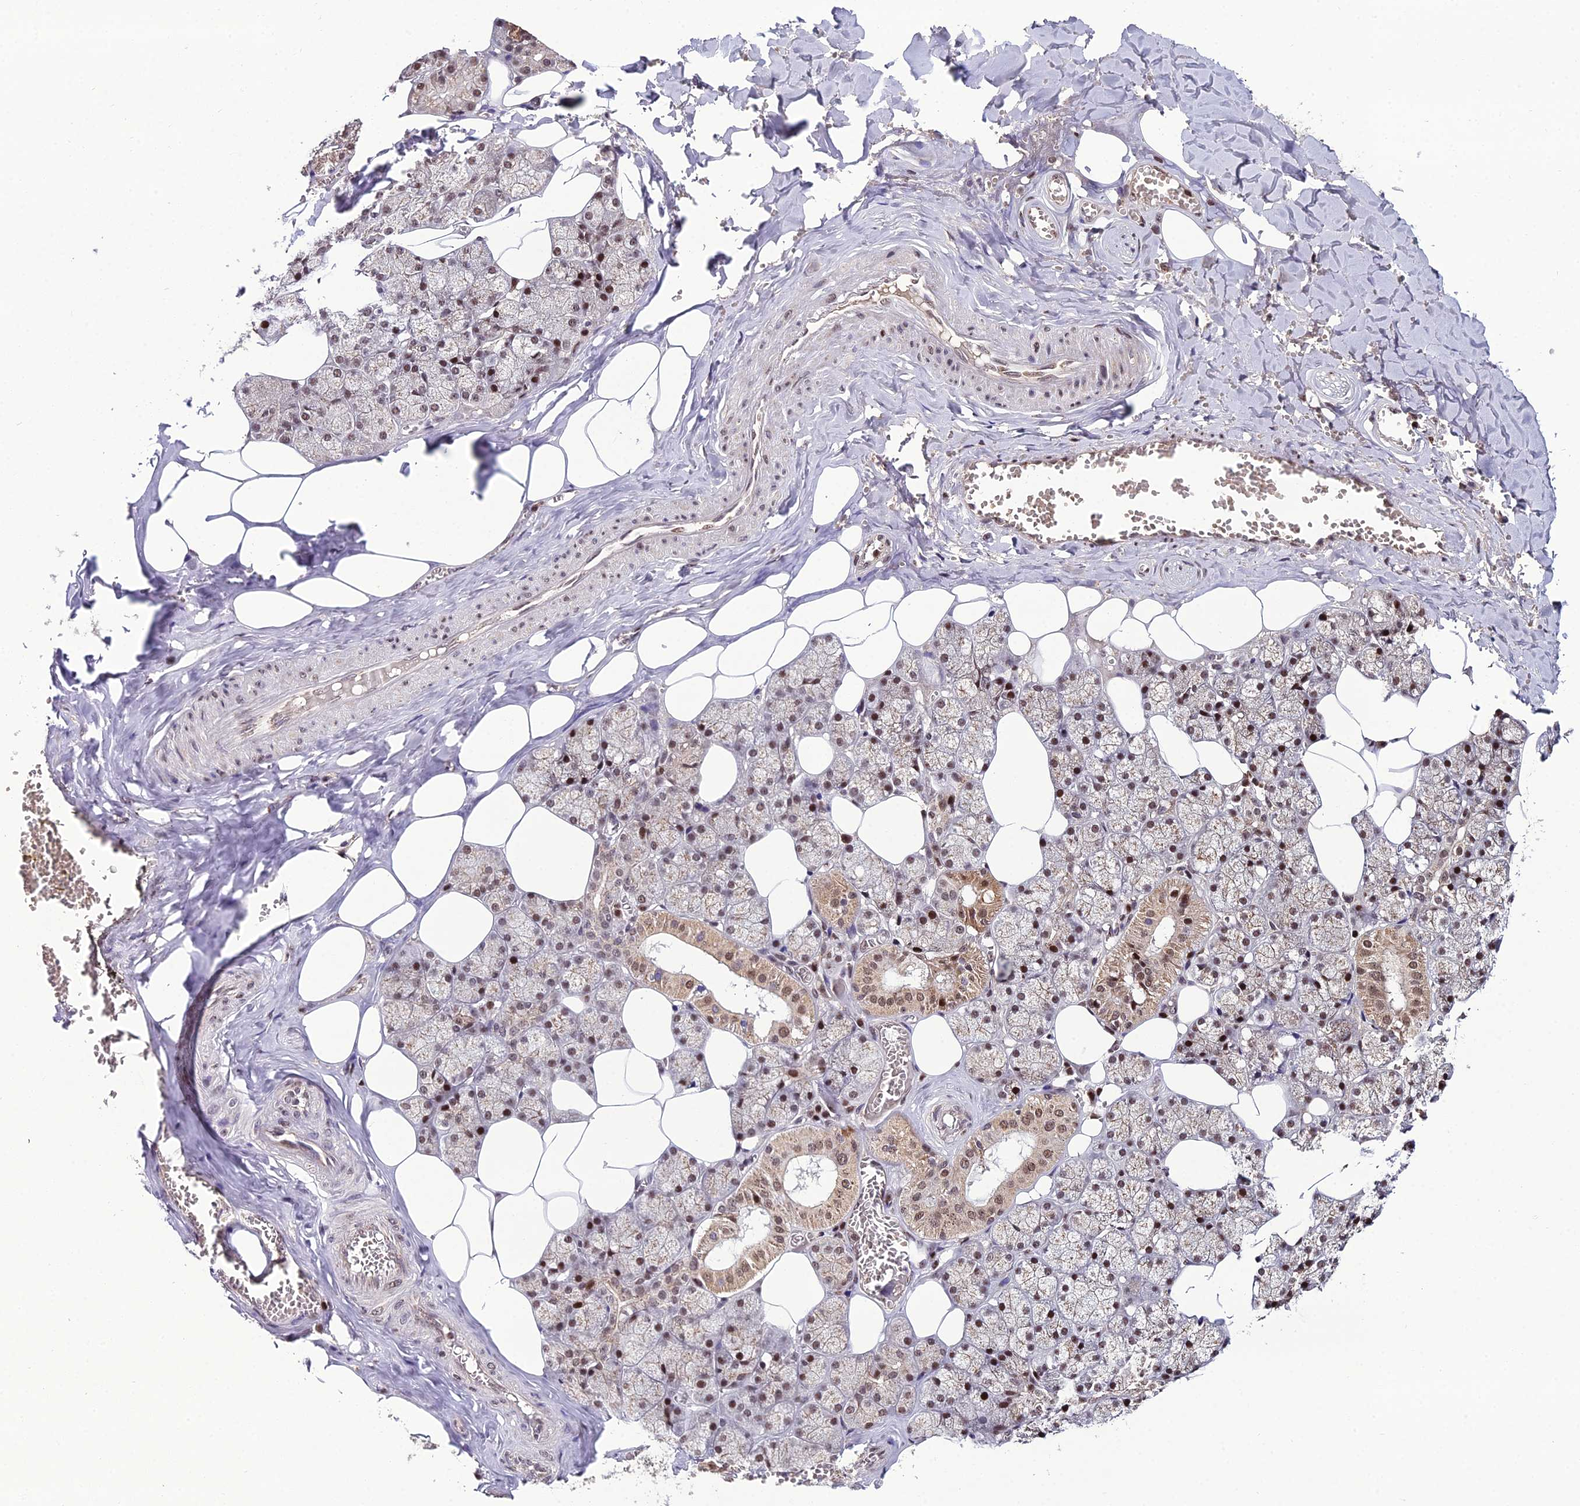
{"staining": {"intensity": "moderate", "quantity": ">75%", "location": "cytoplasmic/membranous,nuclear"}, "tissue": "salivary gland", "cell_type": "Glandular cells", "image_type": "normal", "snomed": [{"axis": "morphology", "description": "Normal tissue, NOS"}, {"axis": "topography", "description": "Salivary gland"}], "caption": "Immunohistochemistry (IHC) image of normal salivary gland: human salivary gland stained using immunohistochemistry (IHC) demonstrates medium levels of moderate protein expression localized specifically in the cytoplasmic/membranous,nuclear of glandular cells, appearing as a cytoplasmic/membranous,nuclear brown color.", "gene": "ARL2", "patient": {"sex": "male", "age": 62}}